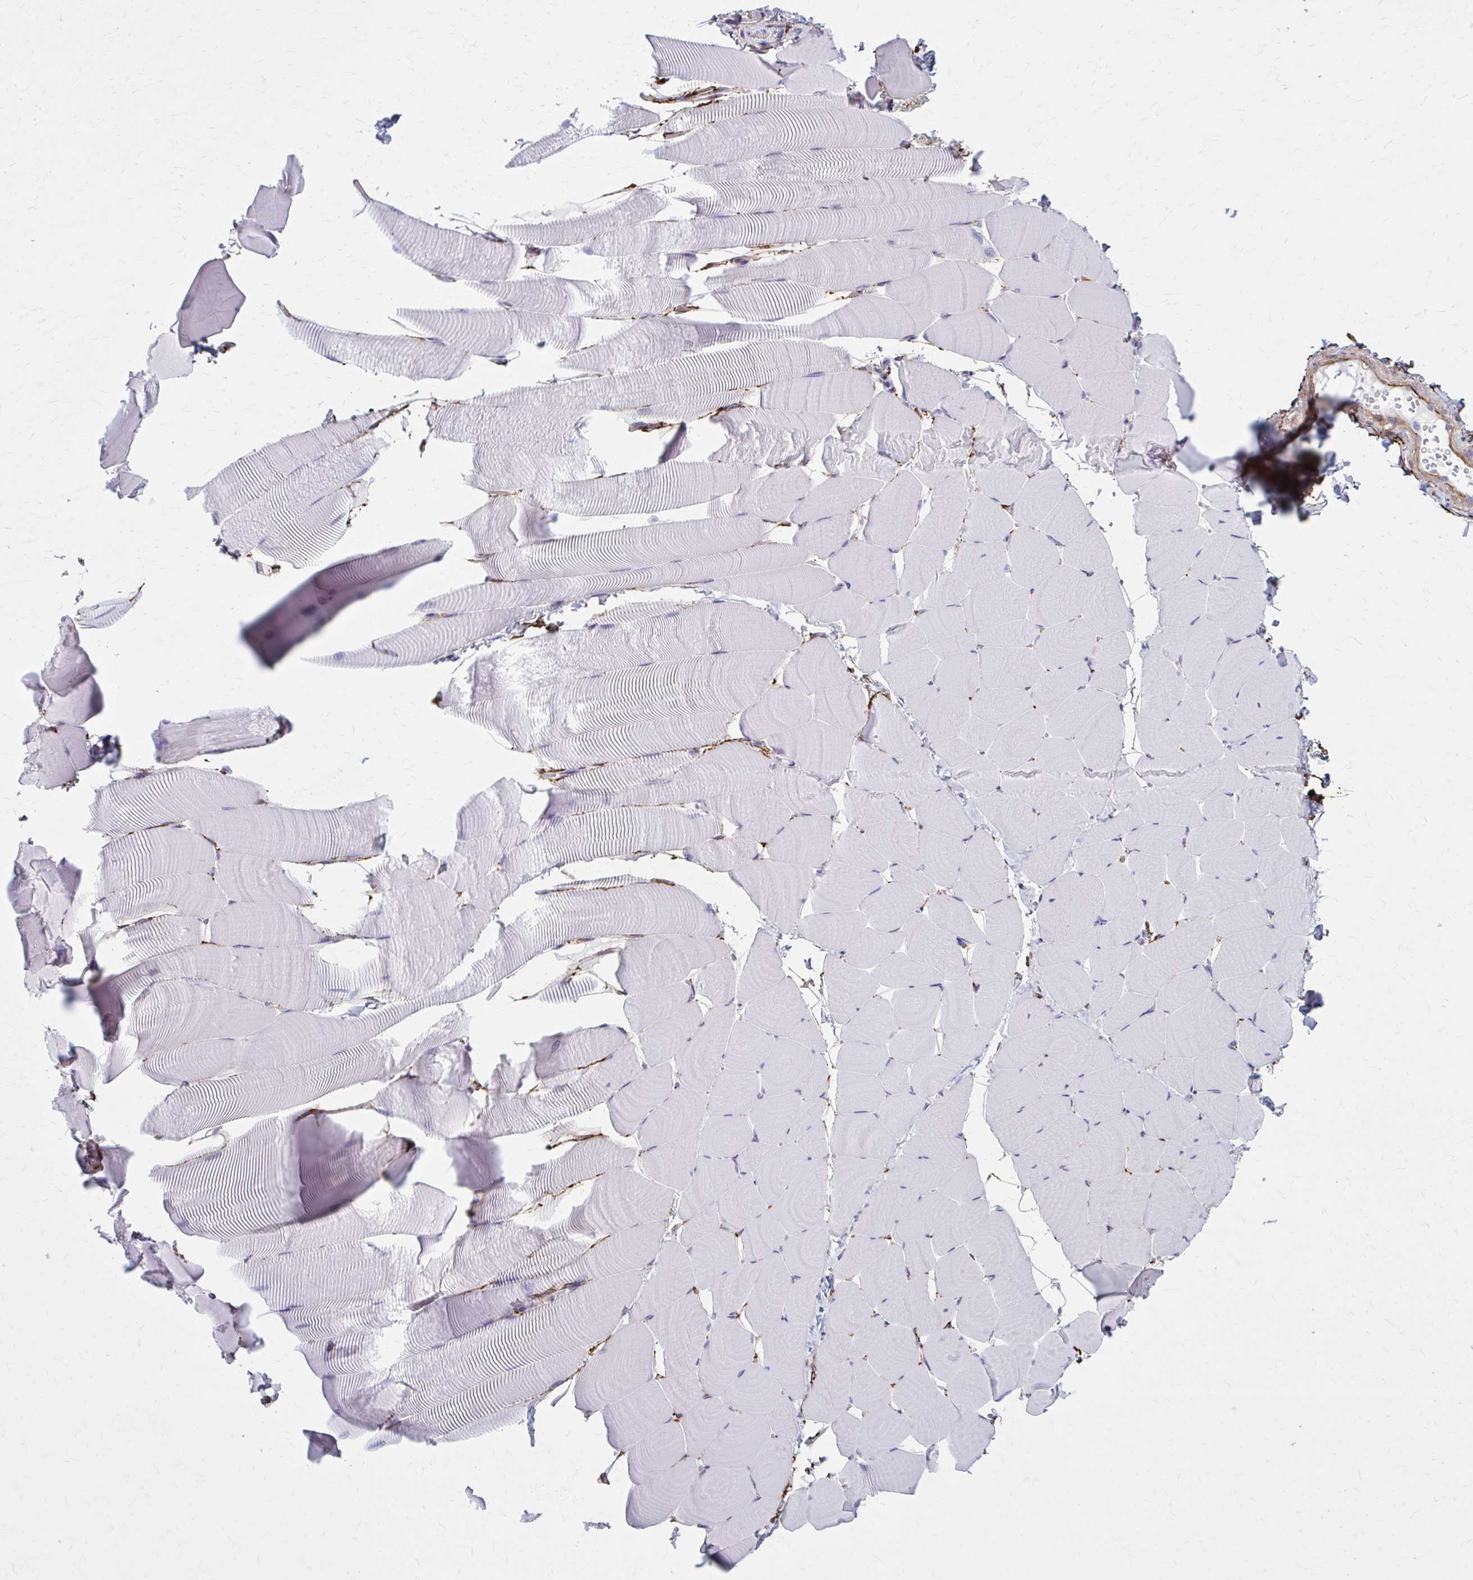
{"staining": {"intensity": "negative", "quantity": "none", "location": "none"}, "tissue": "skeletal muscle", "cell_type": "Myocytes", "image_type": "normal", "snomed": [{"axis": "morphology", "description": "Normal tissue, NOS"}, {"axis": "topography", "description": "Skeletal muscle"}], "caption": "IHC histopathology image of unremarkable human skeletal muscle stained for a protein (brown), which shows no expression in myocytes. Nuclei are stained in blue.", "gene": "AKAP12", "patient": {"sex": "male", "age": 25}}